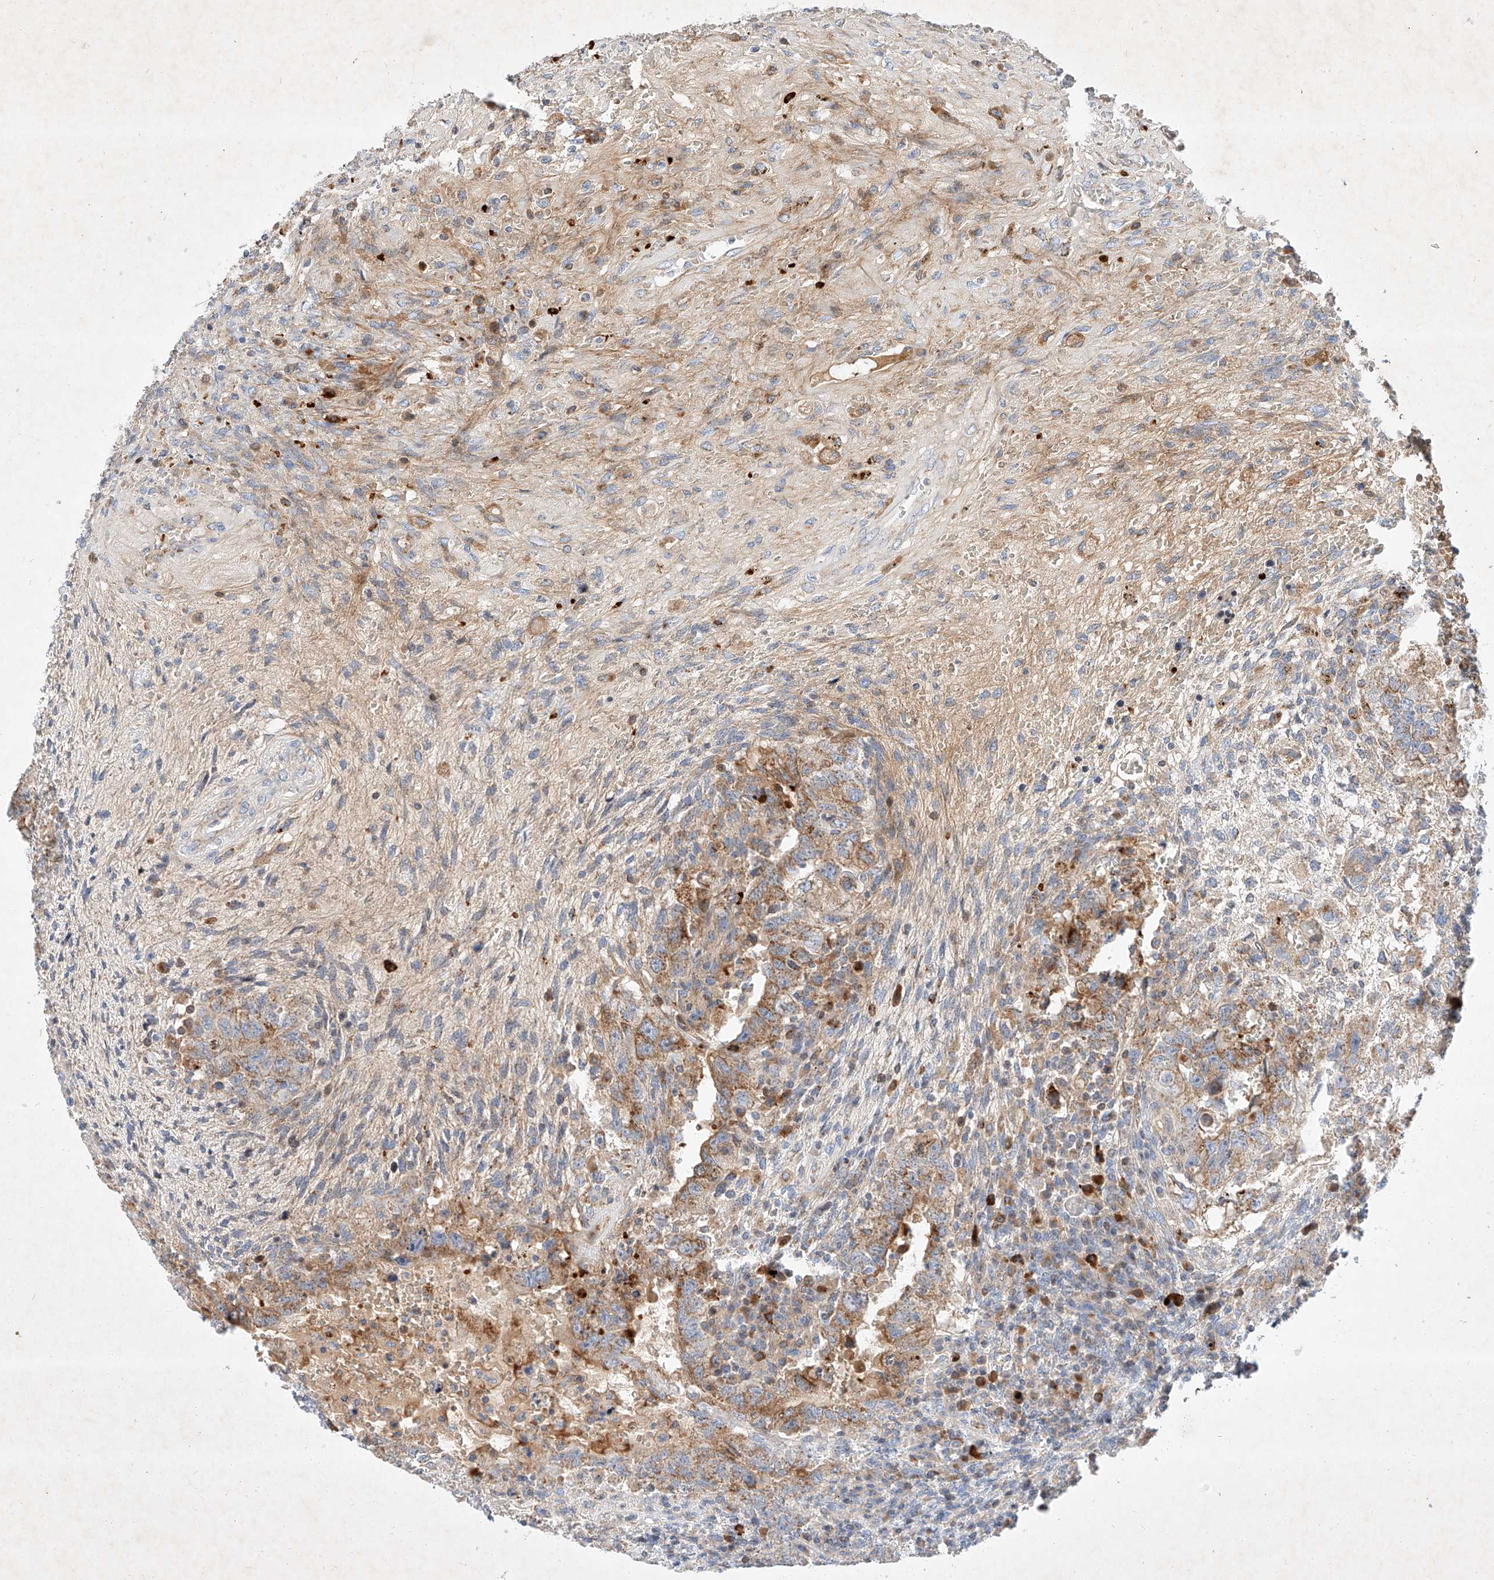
{"staining": {"intensity": "moderate", "quantity": ">75%", "location": "cytoplasmic/membranous"}, "tissue": "testis cancer", "cell_type": "Tumor cells", "image_type": "cancer", "snomed": [{"axis": "morphology", "description": "Carcinoma, Embryonal, NOS"}, {"axis": "topography", "description": "Testis"}], "caption": "This micrograph demonstrates IHC staining of human testis embryonal carcinoma, with medium moderate cytoplasmic/membranous expression in approximately >75% of tumor cells.", "gene": "OSGEPL1", "patient": {"sex": "male", "age": 26}}